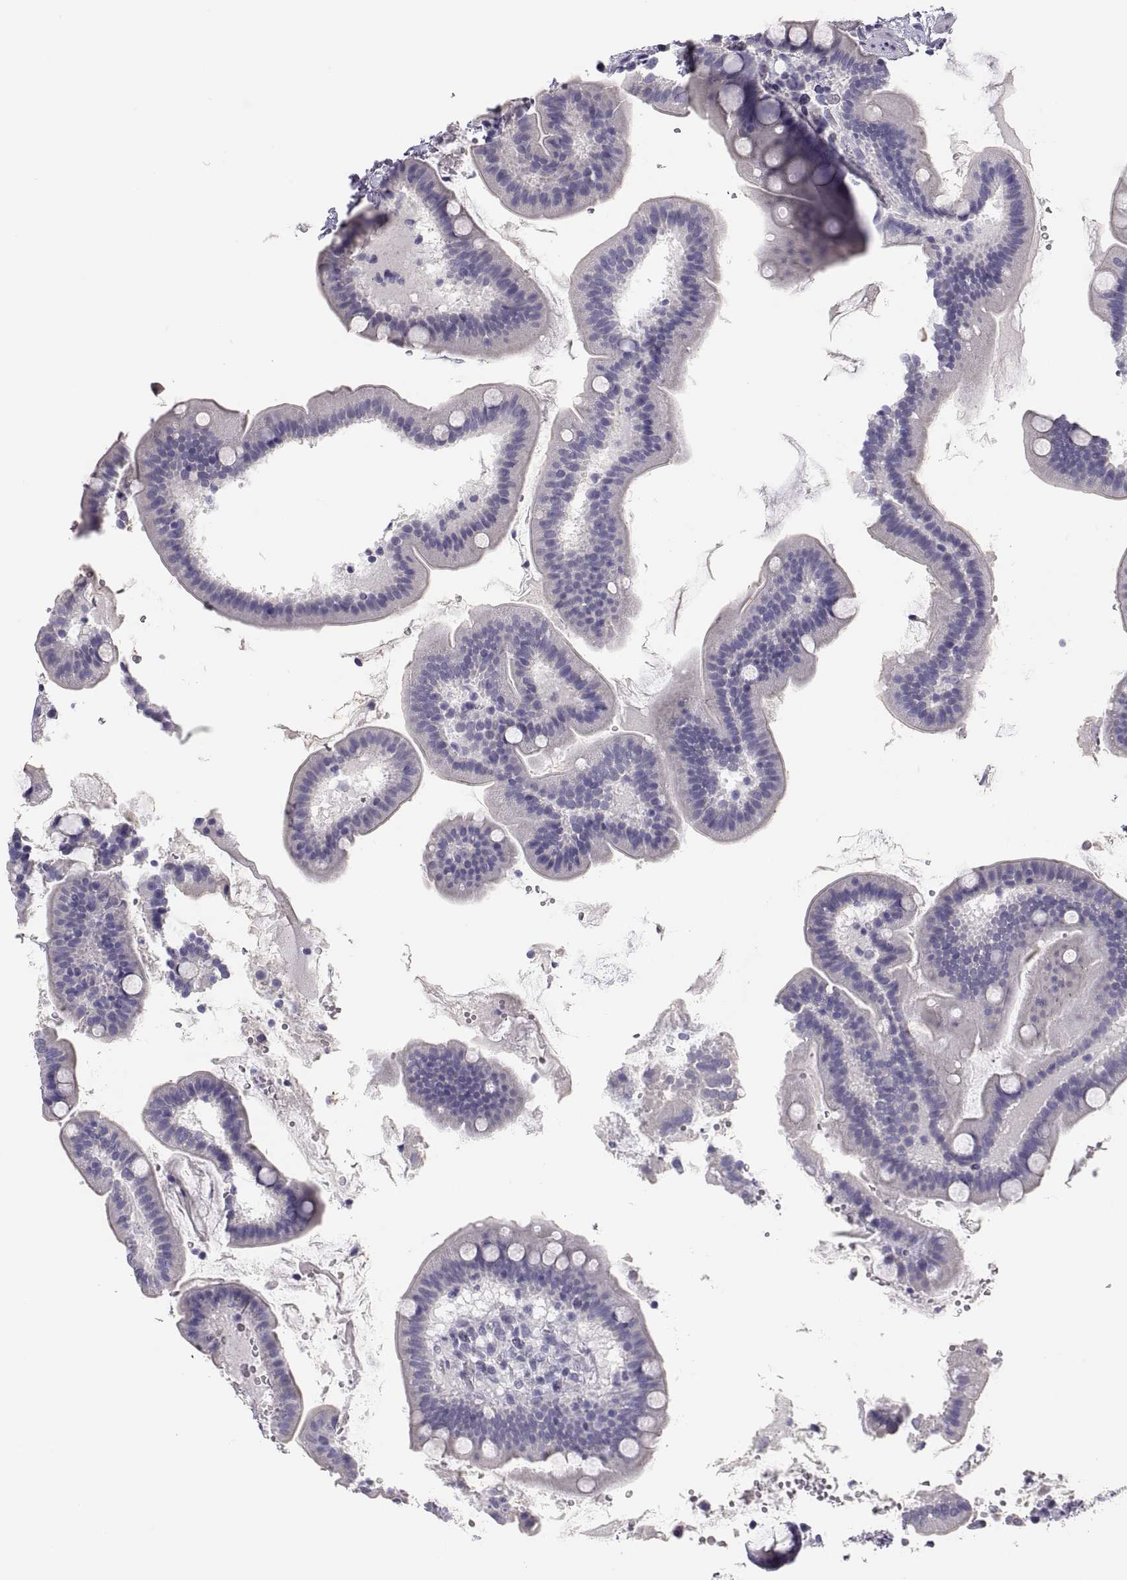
{"staining": {"intensity": "negative", "quantity": "none", "location": "none"}, "tissue": "duodenum", "cell_type": "Glandular cells", "image_type": "normal", "snomed": [{"axis": "morphology", "description": "Normal tissue, NOS"}, {"axis": "topography", "description": "Duodenum"}], "caption": "Immunohistochemistry (IHC) image of benign duodenum: human duodenum stained with DAB (3,3'-diaminobenzidine) shows no significant protein expression in glandular cells.", "gene": "STRC", "patient": {"sex": "male", "age": 59}}